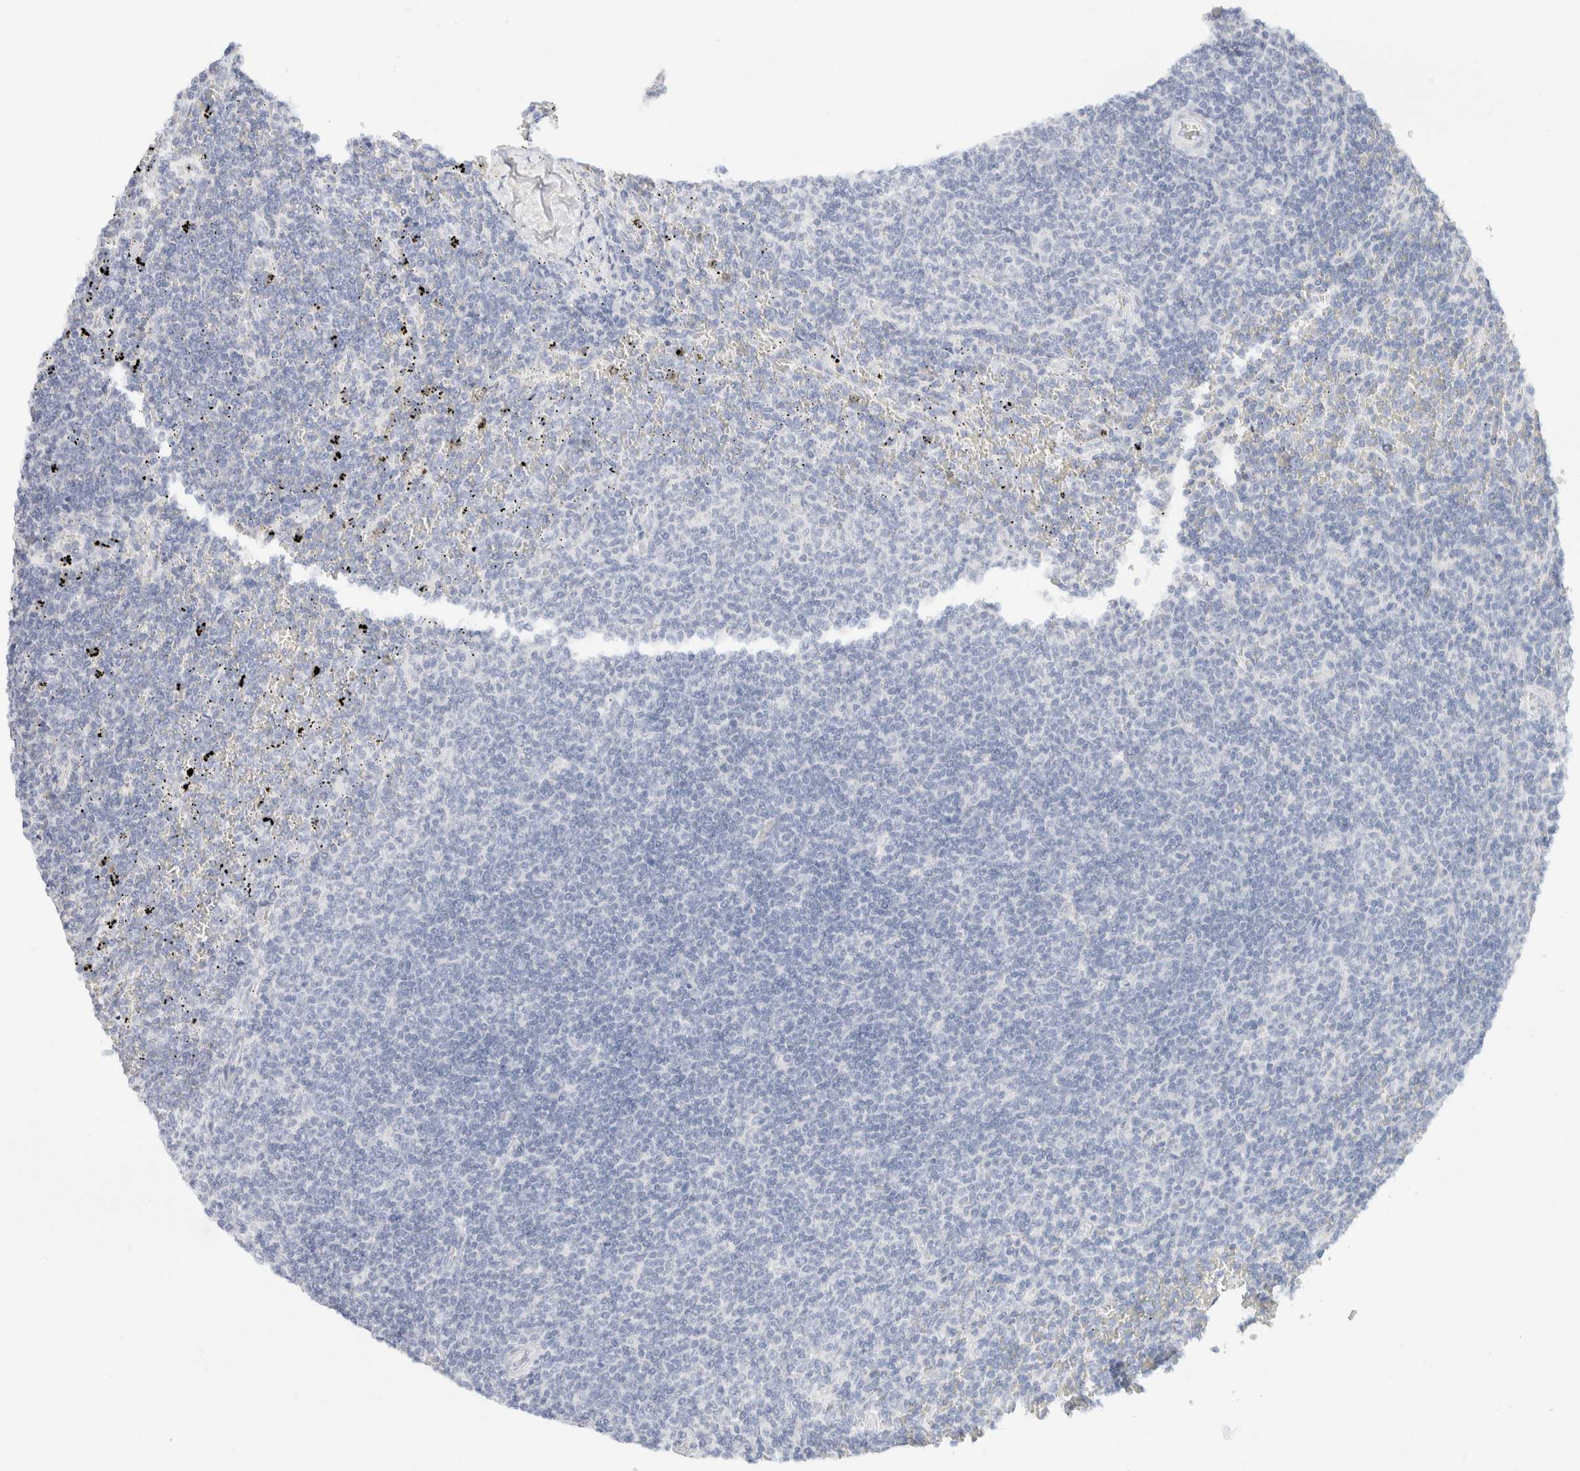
{"staining": {"intensity": "negative", "quantity": "none", "location": "none"}, "tissue": "lymphoma", "cell_type": "Tumor cells", "image_type": "cancer", "snomed": [{"axis": "morphology", "description": "Malignant lymphoma, non-Hodgkin's type, Low grade"}, {"axis": "topography", "description": "Spleen"}], "caption": "High magnification brightfield microscopy of lymphoma stained with DAB (3,3'-diaminobenzidine) (brown) and counterstained with hematoxylin (blue): tumor cells show no significant expression.", "gene": "KRT20", "patient": {"sex": "female", "age": 50}}